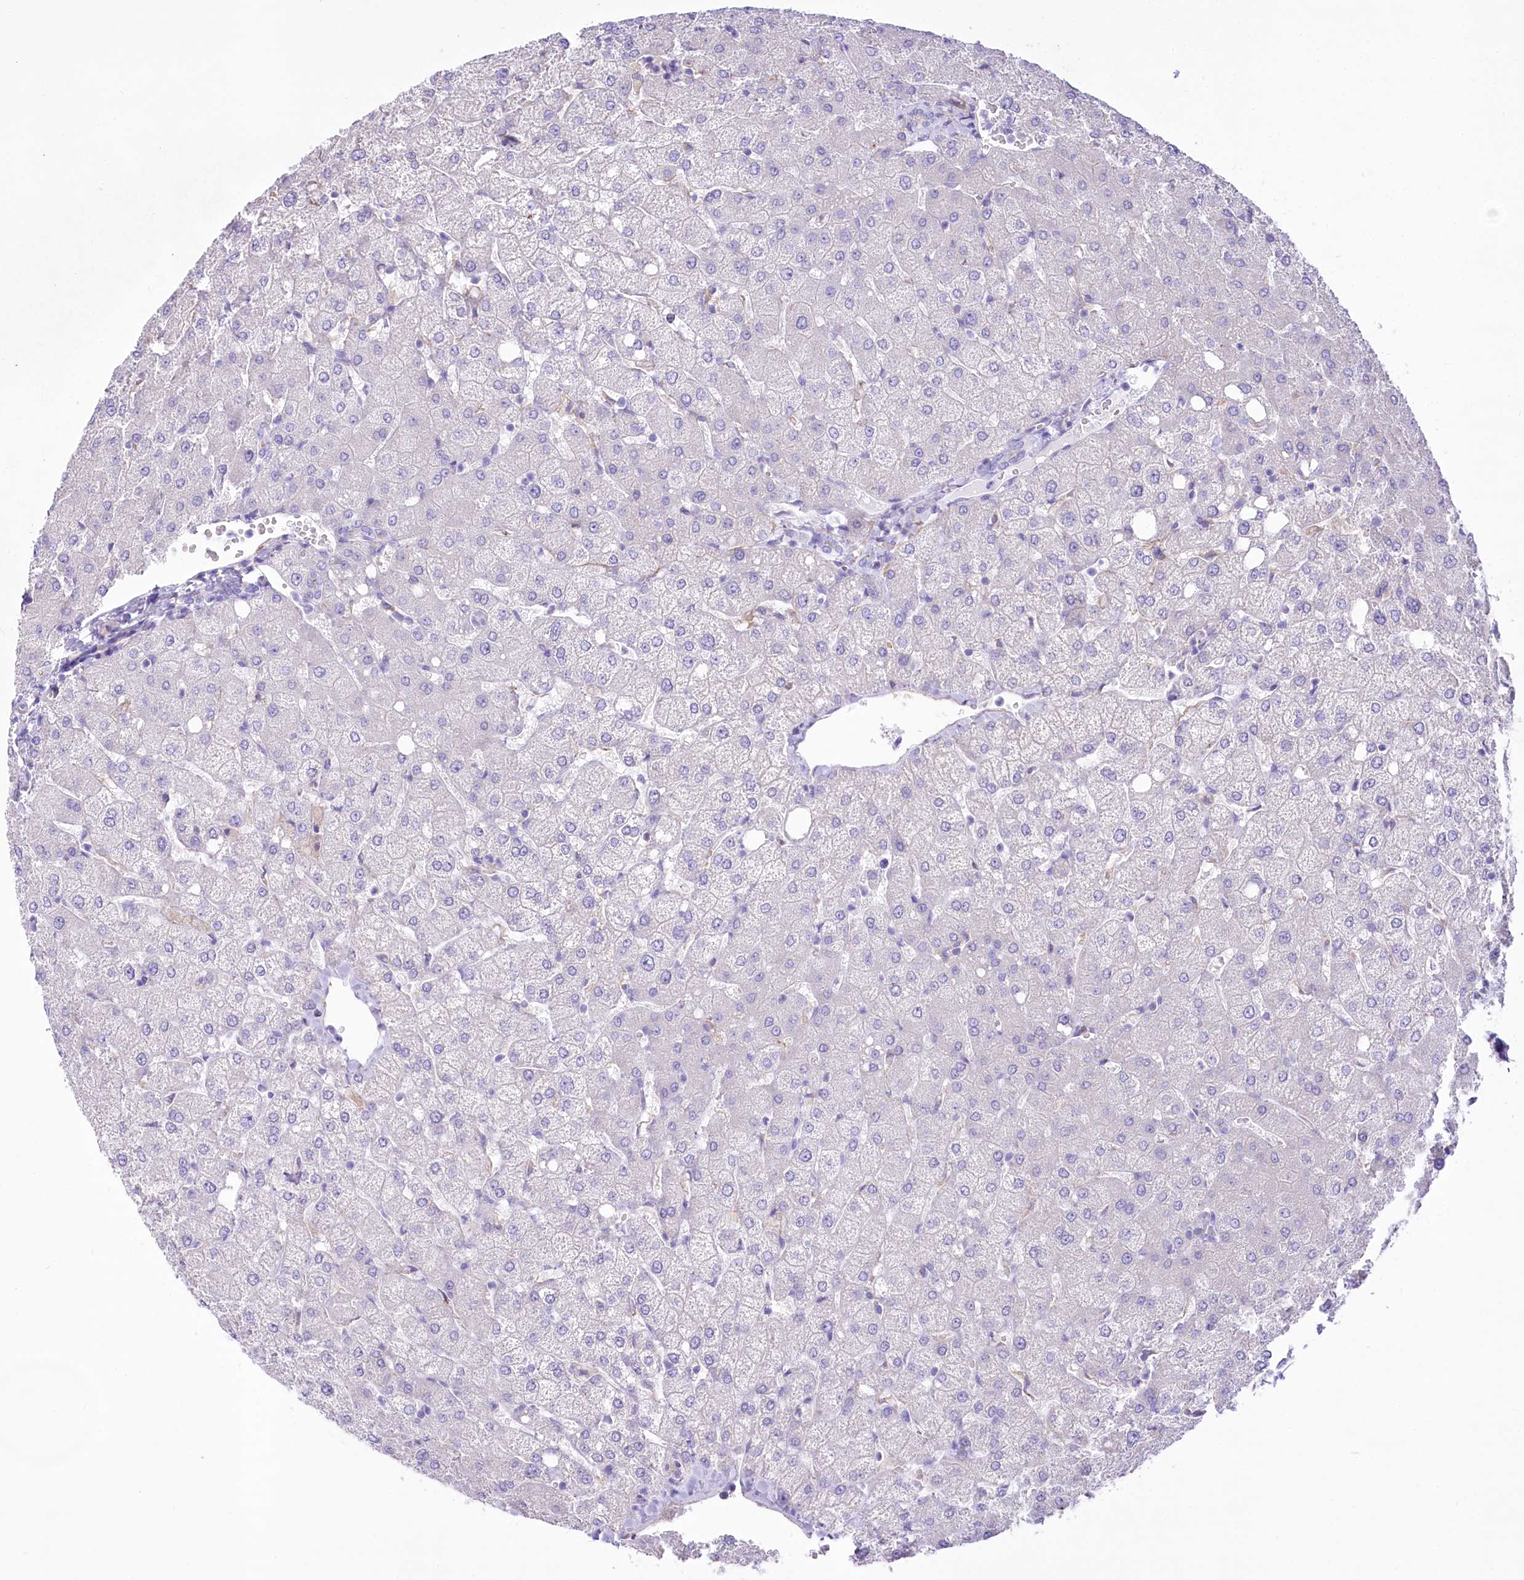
{"staining": {"intensity": "negative", "quantity": "none", "location": "none"}, "tissue": "liver", "cell_type": "Cholangiocytes", "image_type": "normal", "snomed": [{"axis": "morphology", "description": "Normal tissue, NOS"}, {"axis": "topography", "description": "Liver"}], "caption": "A high-resolution photomicrograph shows immunohistochemistry staining of normal liver, which displays no significant expression in cholangiocytes. Nuclei are stained in blue.", "gene": "LRRC34", "patient": {"sex": "female", "age": 54}}